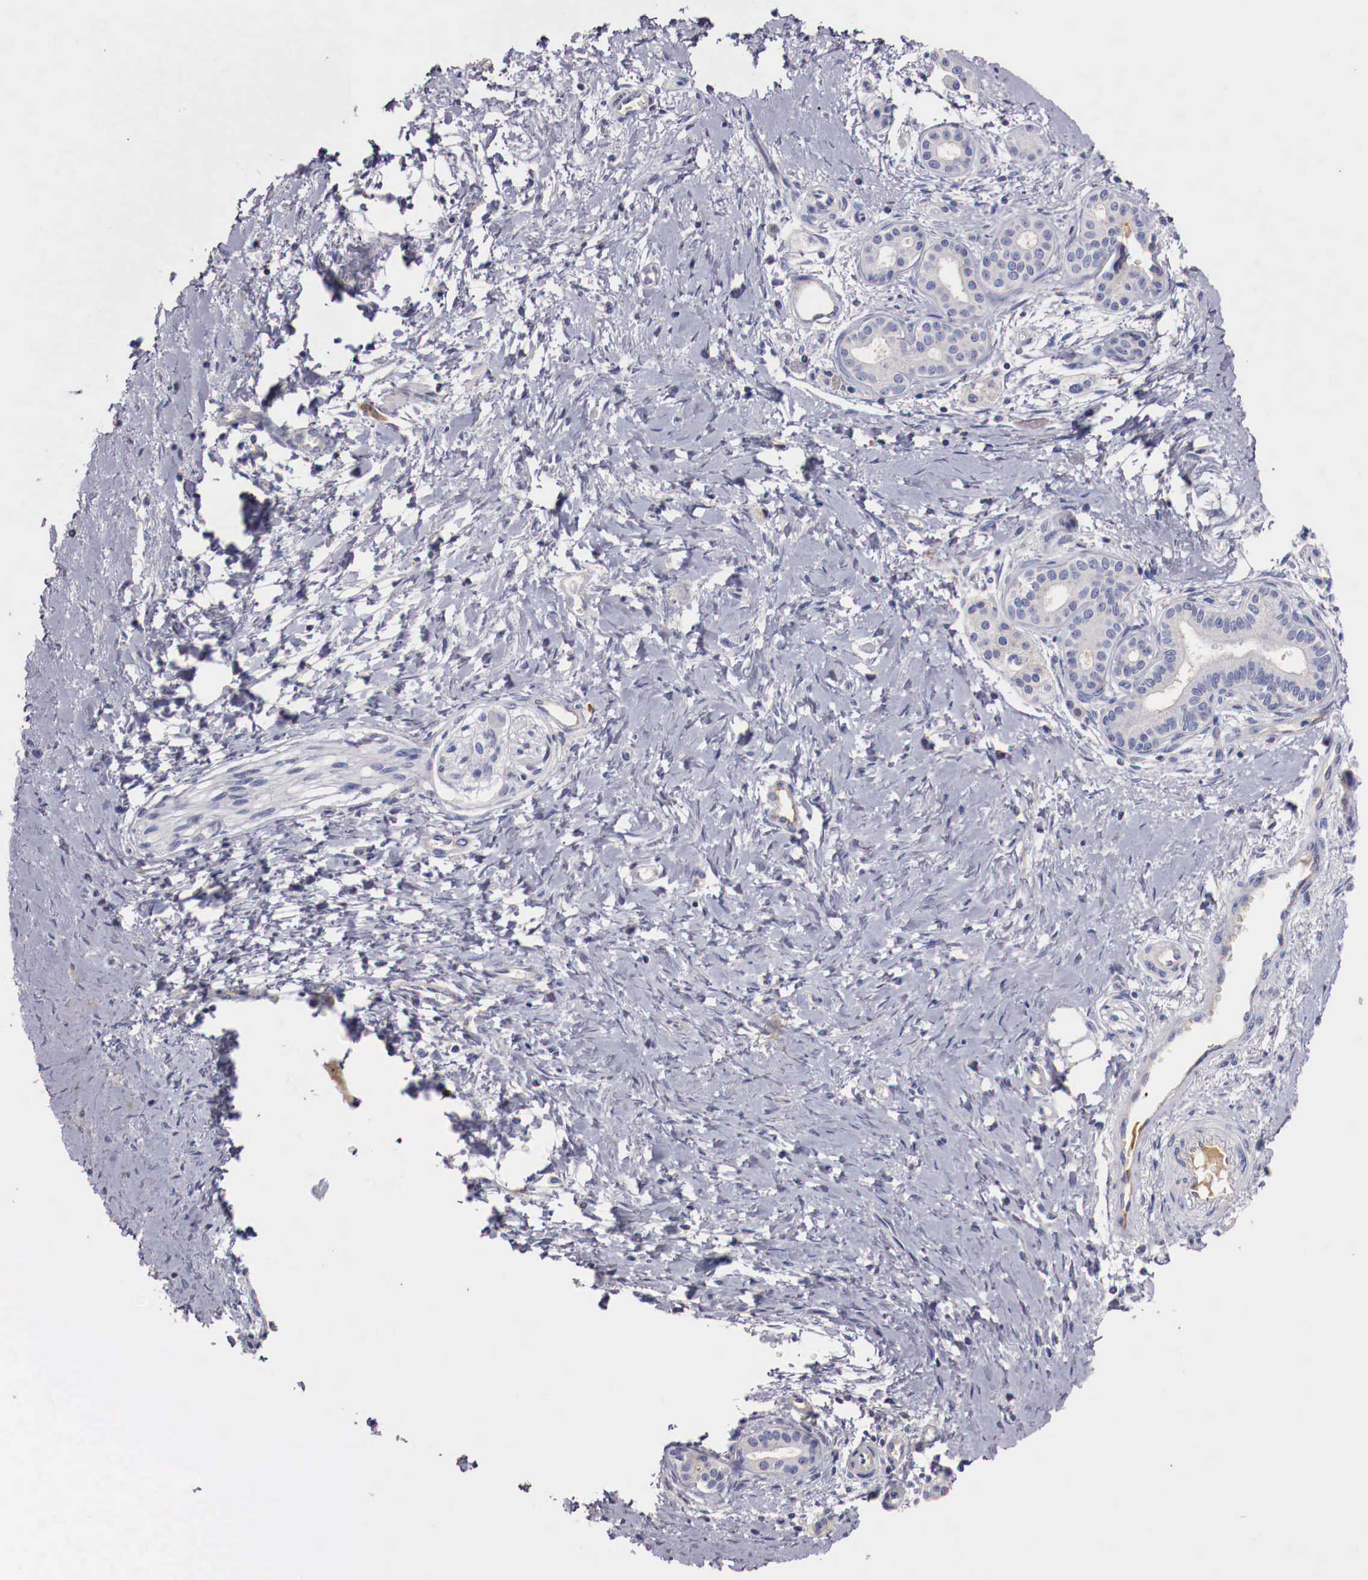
{"staining": {"intensity": "negative", "quantity": "none", "location": "none"}, "tissue": "pancreatic cancer", "cell_type": "Tumor cells", "image_type": "cancer", "snomed": [{"axis": "morphology", "description": "Adenocarcinoma, NOS"}, {"axis": "topography", "description": "Pancreas"}], "caption": "Immunohistochemistry of human pancreatic cancer (adenocarcinoma) demonstrates no staining in tumor cells. (Brightfield microscopy of DAB (3,3'-diaminobenzidine) IHC at high magnification).", "gene": "PITPNA", "patient": {"sex": "female", "age": 66}}